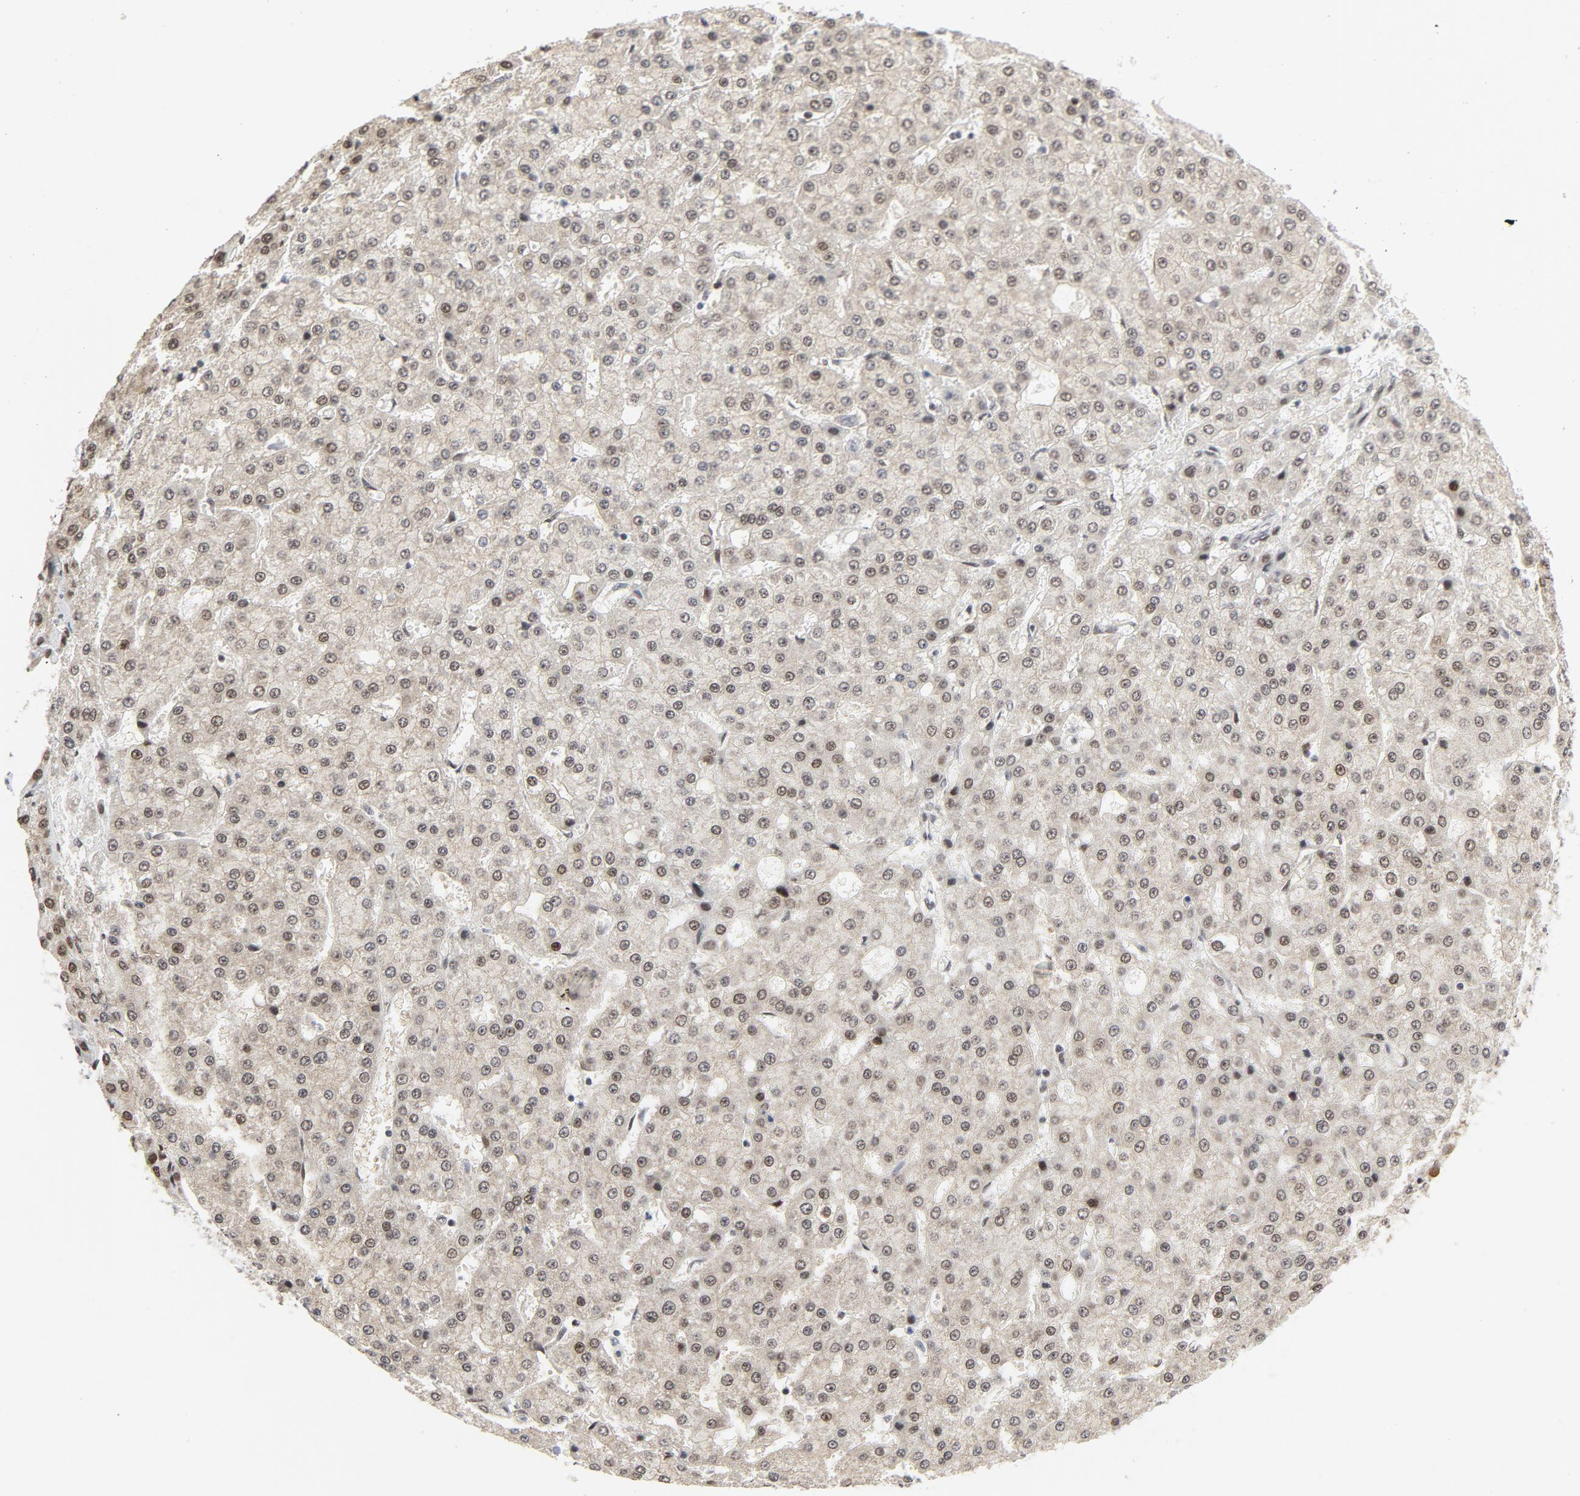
{"staining": {"intensity": "moderate", "quantity": ">75%", "location": "nuclear"}, "tissue": "liver cancer", "cell_type": "Tumor cells", "image_type": "cancer", "snomed": [{"axis": "morphology", "description": "Carcinoma, Hepatocellular, NOS"}, {"axis": "topography", "description": "Liver"}], "caption": "Immunohistochemistry histopathology image of neoplastic tissue: human liver cancer stained using immunohistochemistry shows medium levels of moderate protein expression localized specifically in the nuclear of tumor cells, appearing as a nuclear brown color.", "gene": "ERCC1", "patient": {"sex": "male", "age": 47}}